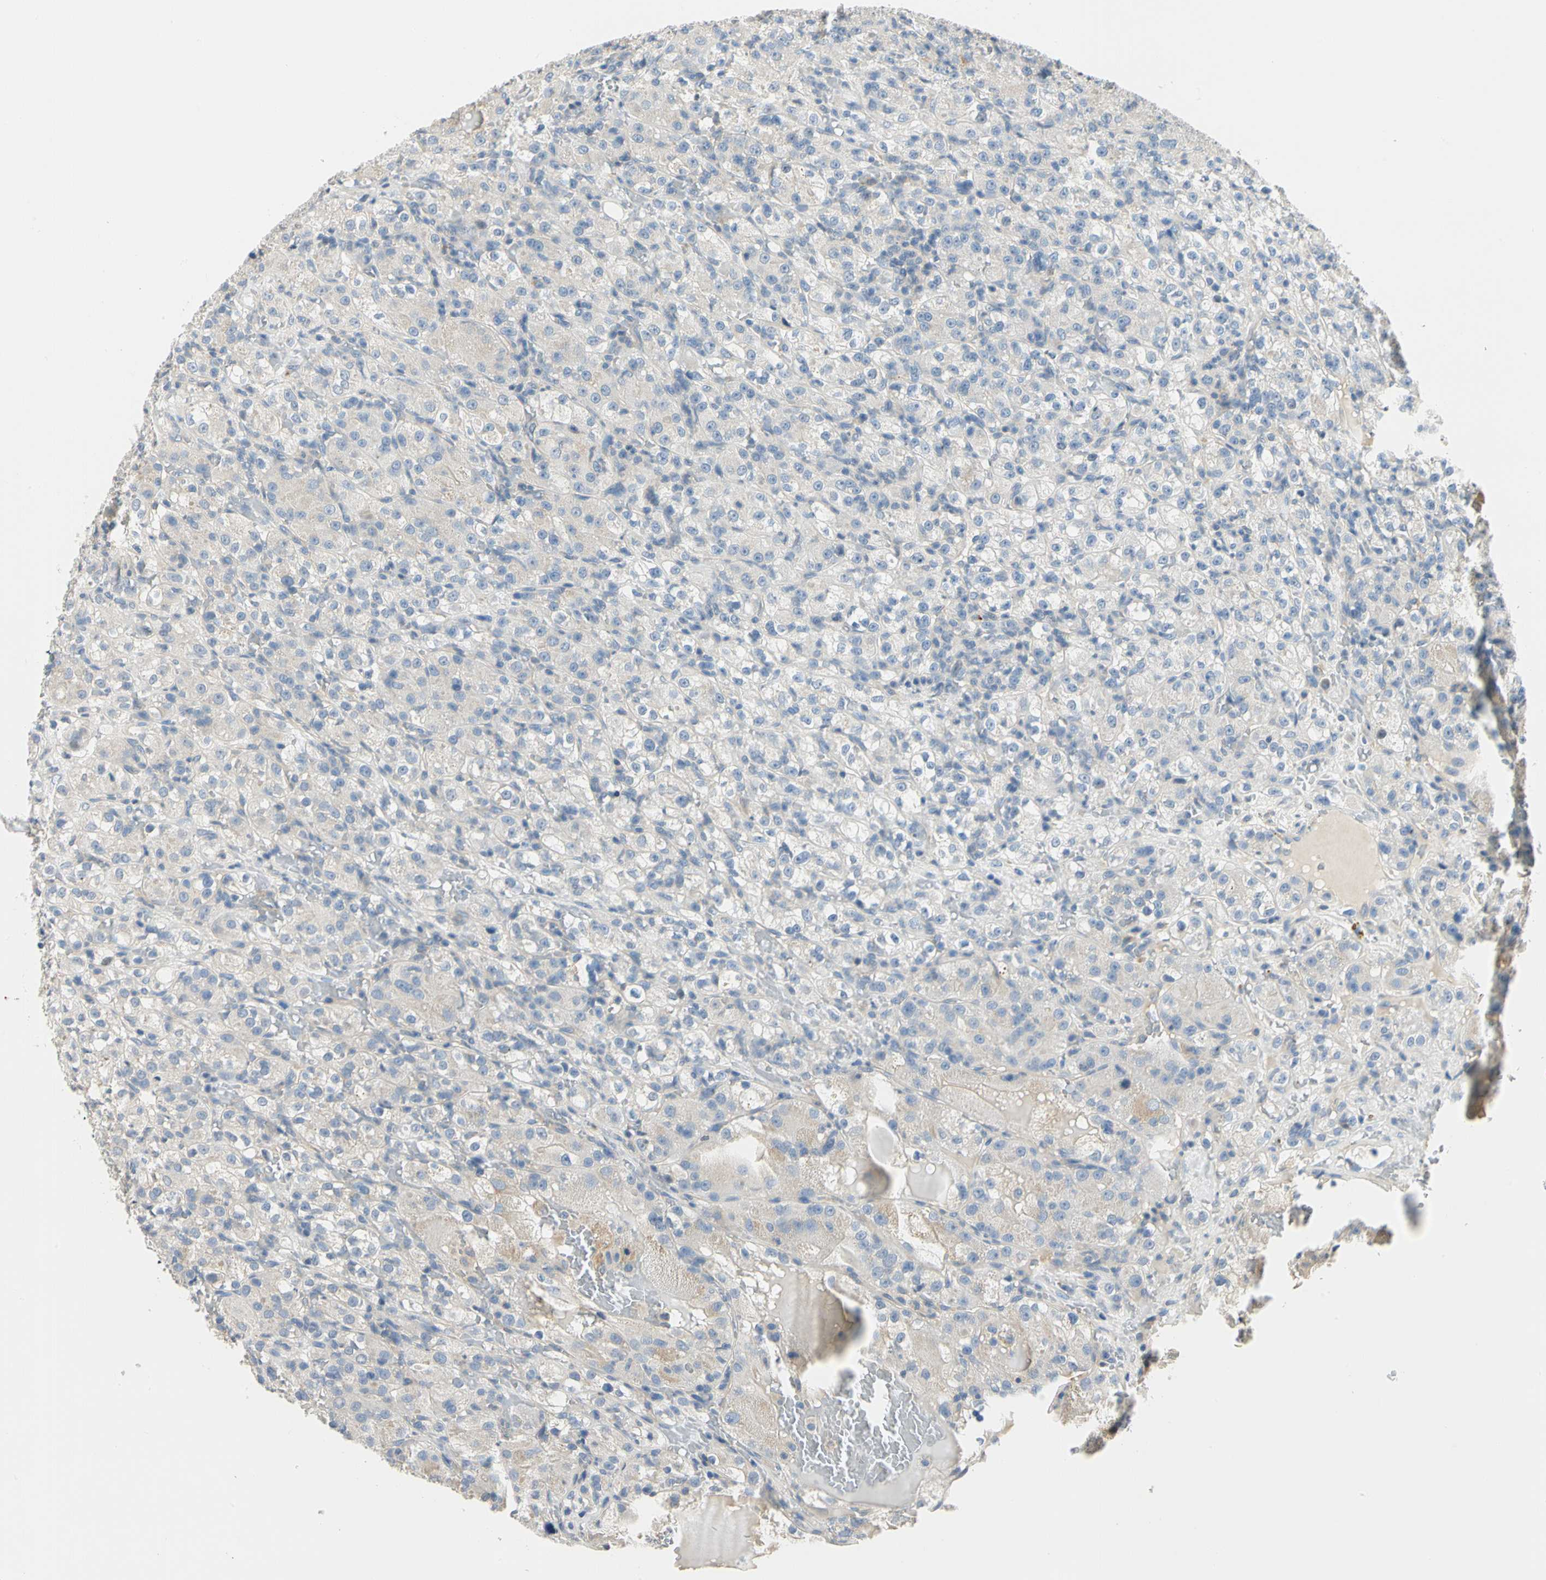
{"staining": {"intensity": "weak", "quantity": "<25%", "location": "cytoplasmic/membranous"}, "tissue": "renal cancer", "cell_type": "Tumor cells", "image_type": "cancer", "snomed": [{"axis": "morphology", "description": "Normal tissue, NOS"}, {"axis": "morphology", "description": "Adenocarcinoma, NOS"}, {"axis": "topography", "description": "Kidney"}], "caption": "High magnification brightfield microscopy of adenocarcinoma (renal) stained with DAB (3,3'-diaminobenzidine) (brown) and counterstained with hematoxylin (blue): tumor cells show no significant positivity. The staining is performed using DAB brown chromogen with nuclei counter-stained in using hematoxylin.", "gene": "GPR153", "patient": {"sex": "male", "age": 61}}